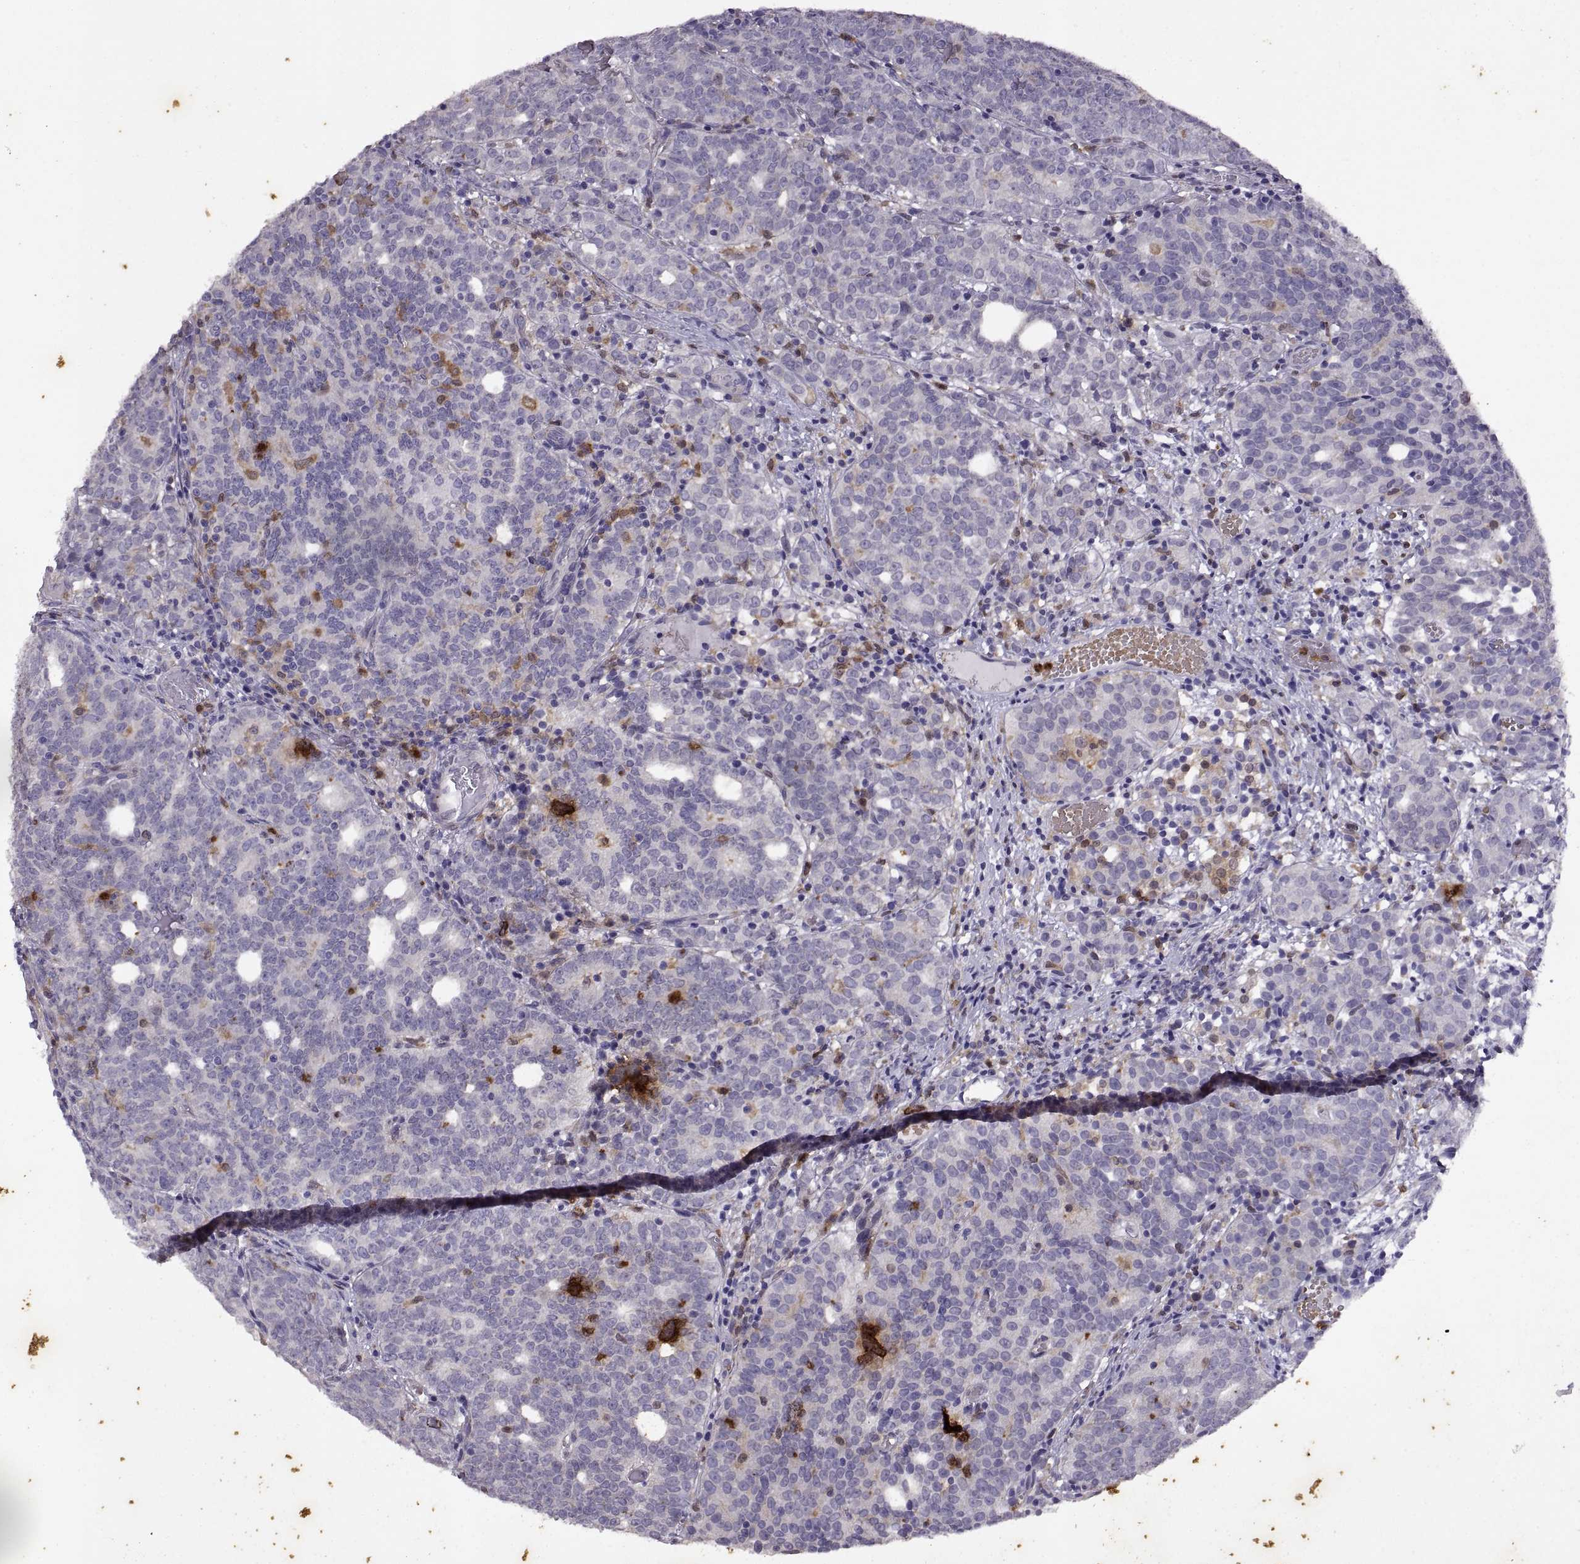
{"staining": {"intensity": "negative", "quantity": "none", "location": "none"}, "tissue": "prostate cancer", "cell_type": "Tumor cells", "image_type": "cancer", "snomed": [{"axis": "morphology", "description": "Adenocarcinoma, High grade"}, {"axis": "topography", "description": "Prostate"}], "caption": "Tumor cells are negative for protein expression in human prostate cancer (high-grade adenocarcinoma).", "gene": "DOK3", "patient": {"sex": "male", "age": 53}}